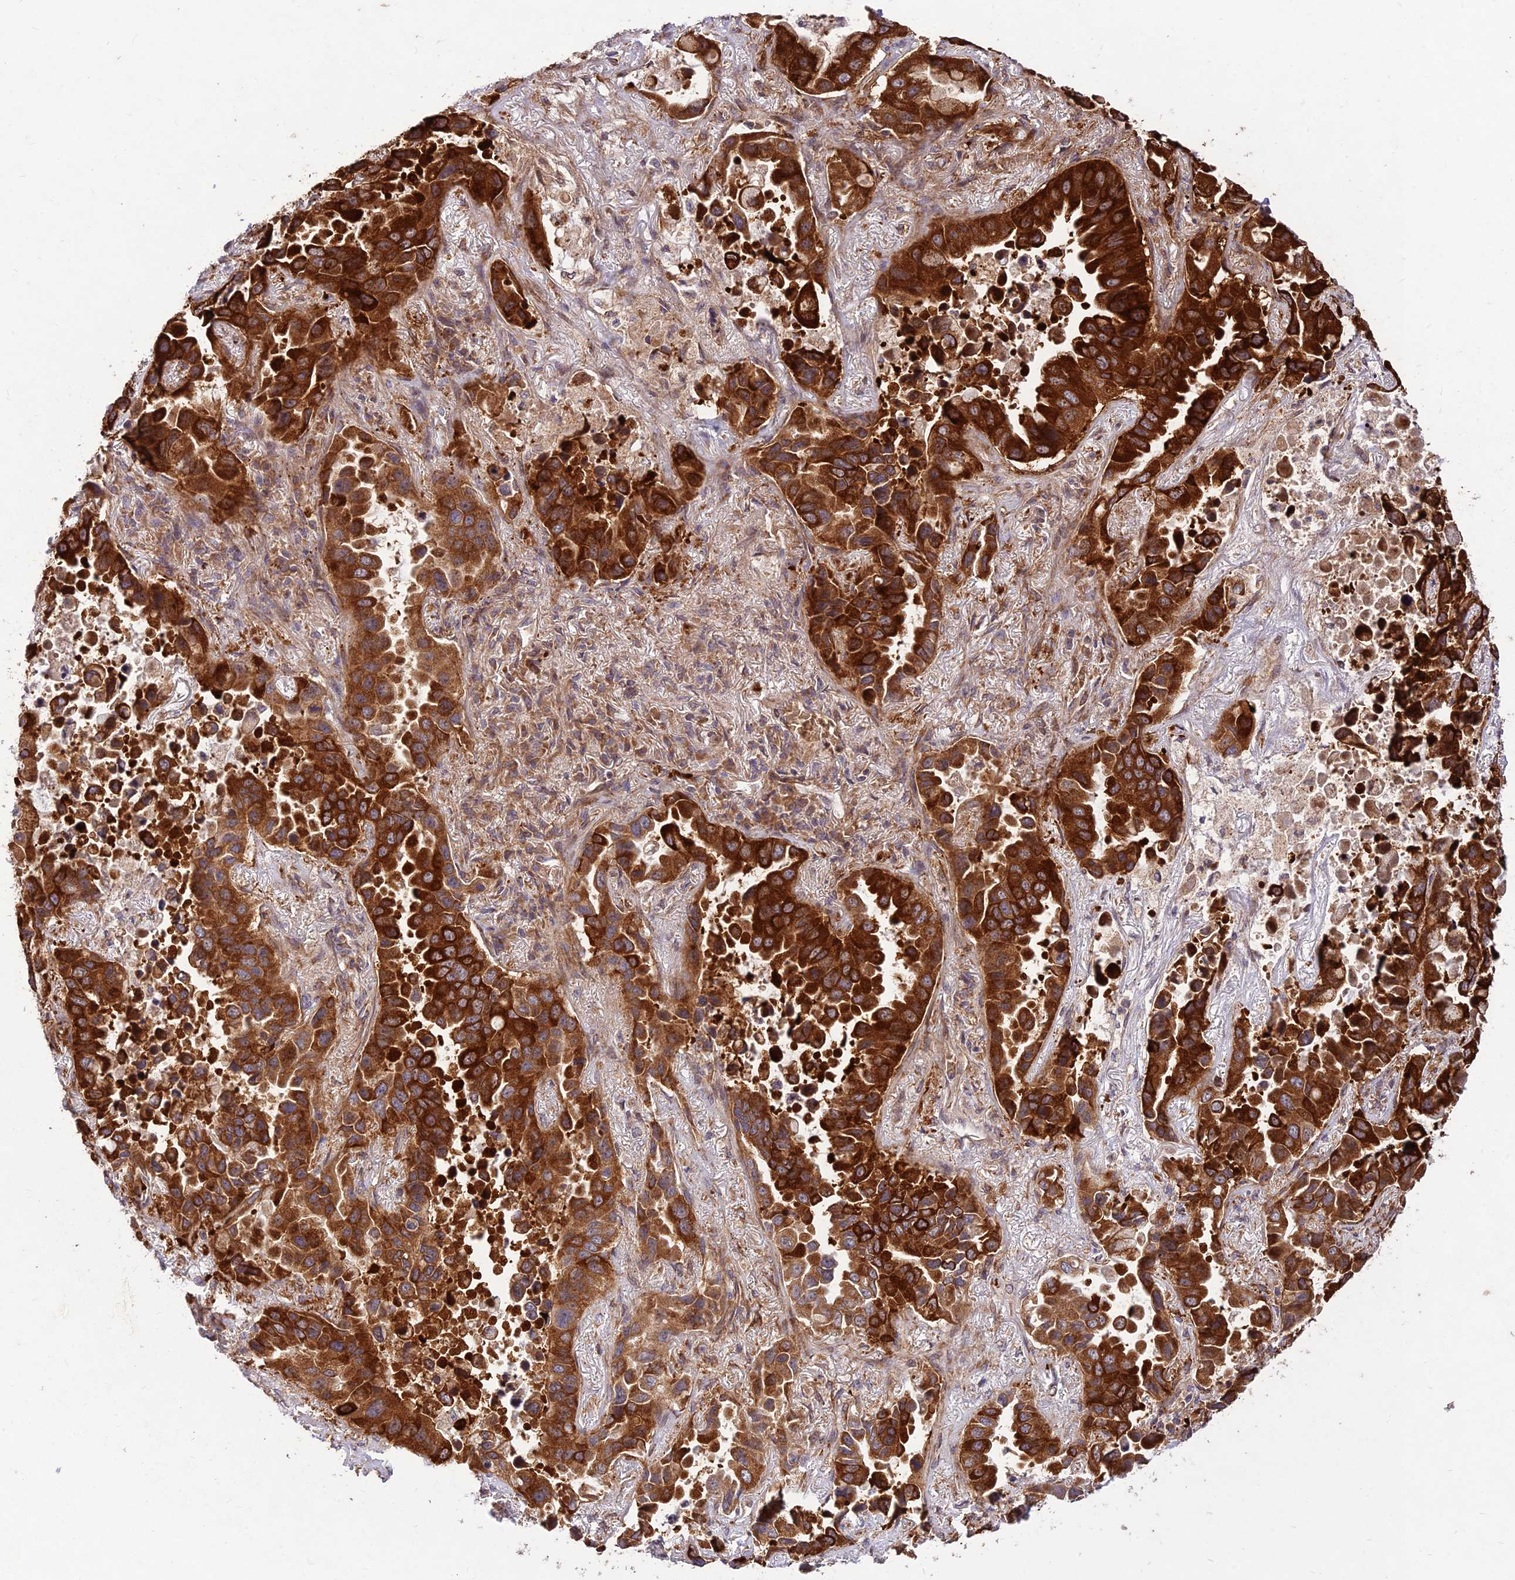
{"staining": {"intensity": "strong", "quantity": ">75%", "location": "cytoplasmic/membranous"}, "tissue": "lung cancer", "cell_type": "Tumor cells", "image_type": "cancer", "snomed": [{"axis": "morphology", "description": "Adenocarcinoma, NOS"}, {"axis": "topography", "description": "Lung"}], "caption": "An image of lung cancer (adenocarcinoma) stained for a protein shows strong cytoplasmic/membranous brown staining in tumor cells.", "gene": "PPP1R11", "patient": {"sex": "male", "age": 64}}